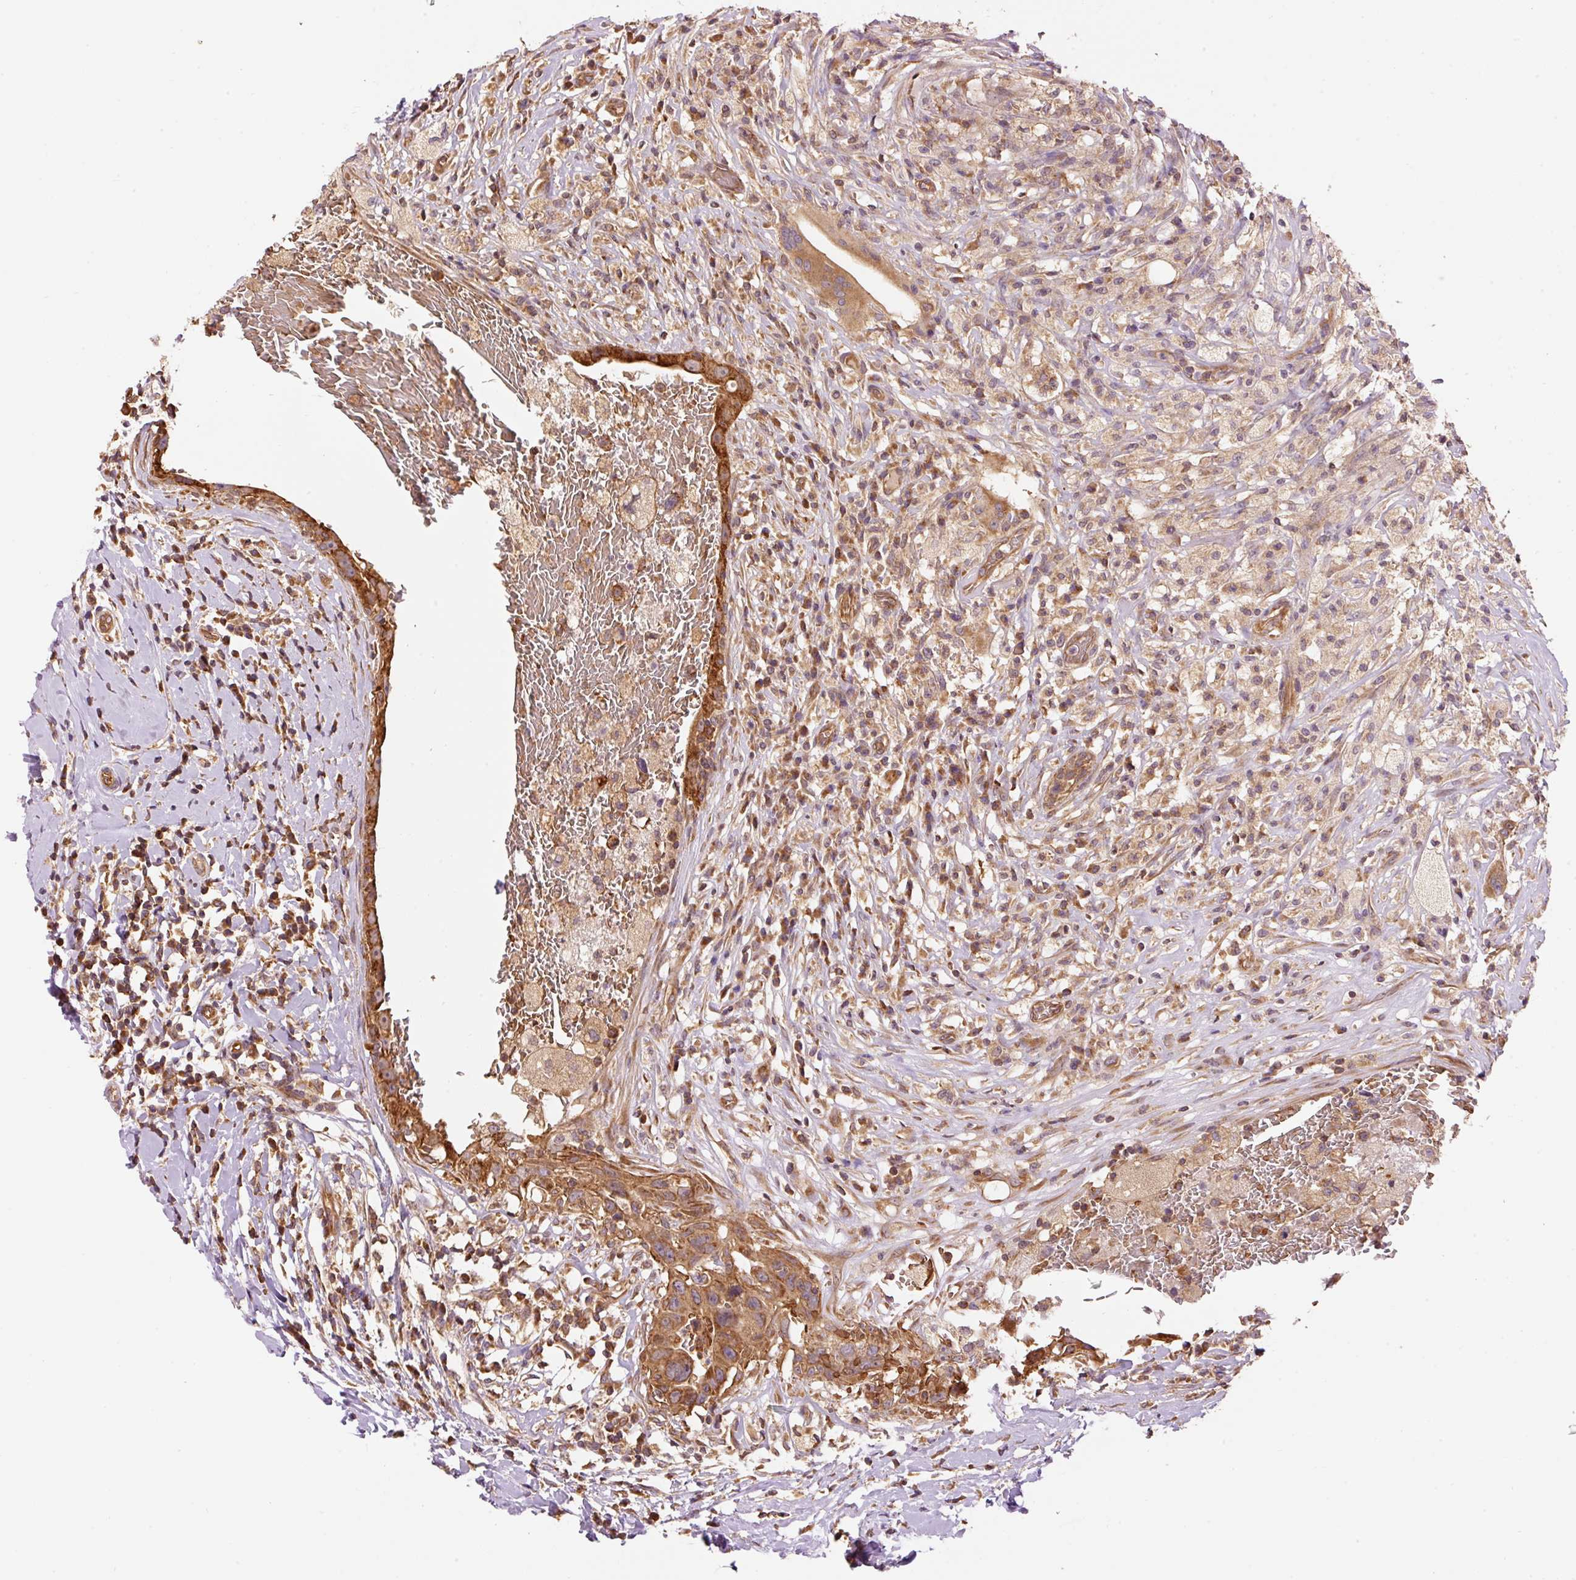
{"staining": {"intensity": "moderate", "quantity": ">75%", "location": "cytoplasmic/membranous"}, "tissue": "breast cancer", "cell_type": "Tumor cells", "image_type": "cancer", "snomed": [{"axis": "morphology", "description": "Duct carcinoma"}, {"axis": "topography", "description": "Breast"}], "caption": "Breast cancer (invasive ductal carcinoma) stained with a protein marker reveals moderate staining in tumor cells.", "gene": "ADCY4", "patient": {"sex": "female", "age": 27}}